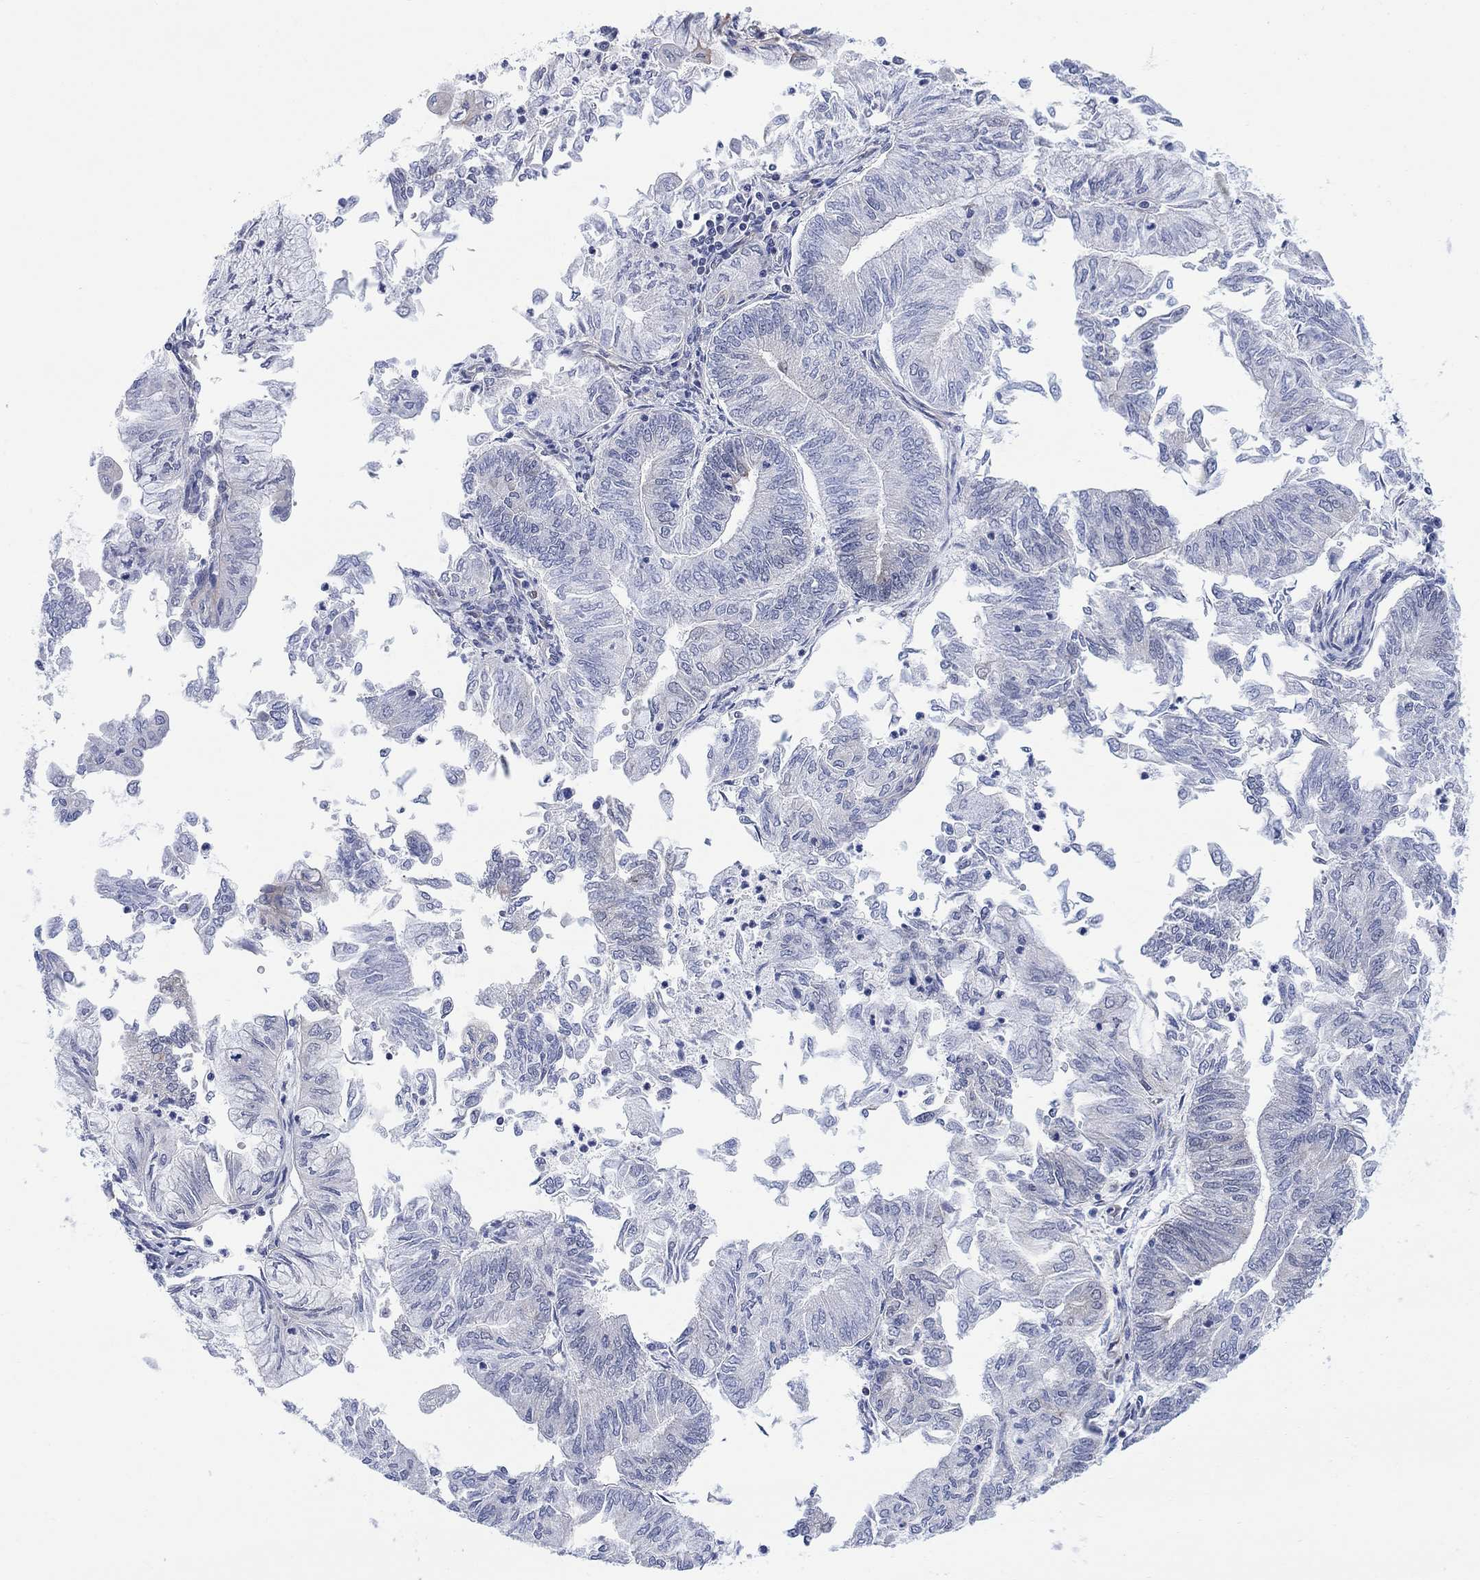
{"staining": {"intensity": "weak", "quantity": "<25%", "location": "cytoplasmic/membranous"}, "tissue": "endometrial cancer", "cell_type": "Tumor cells", "image_type": "cancer", "snomed": [{"axis": "morphology", "description": "Adenocarcinoma, NOS"}, {"axis": "topography", "description": "Endometrium"}], "caption": "IHC photomicrograph of human endometrial adenocarcinoma stained for a protein (brown), which reveals no expression in tumor cells.", "gene": "GBP5", "patient": {"sex": "female", "age": 59}}